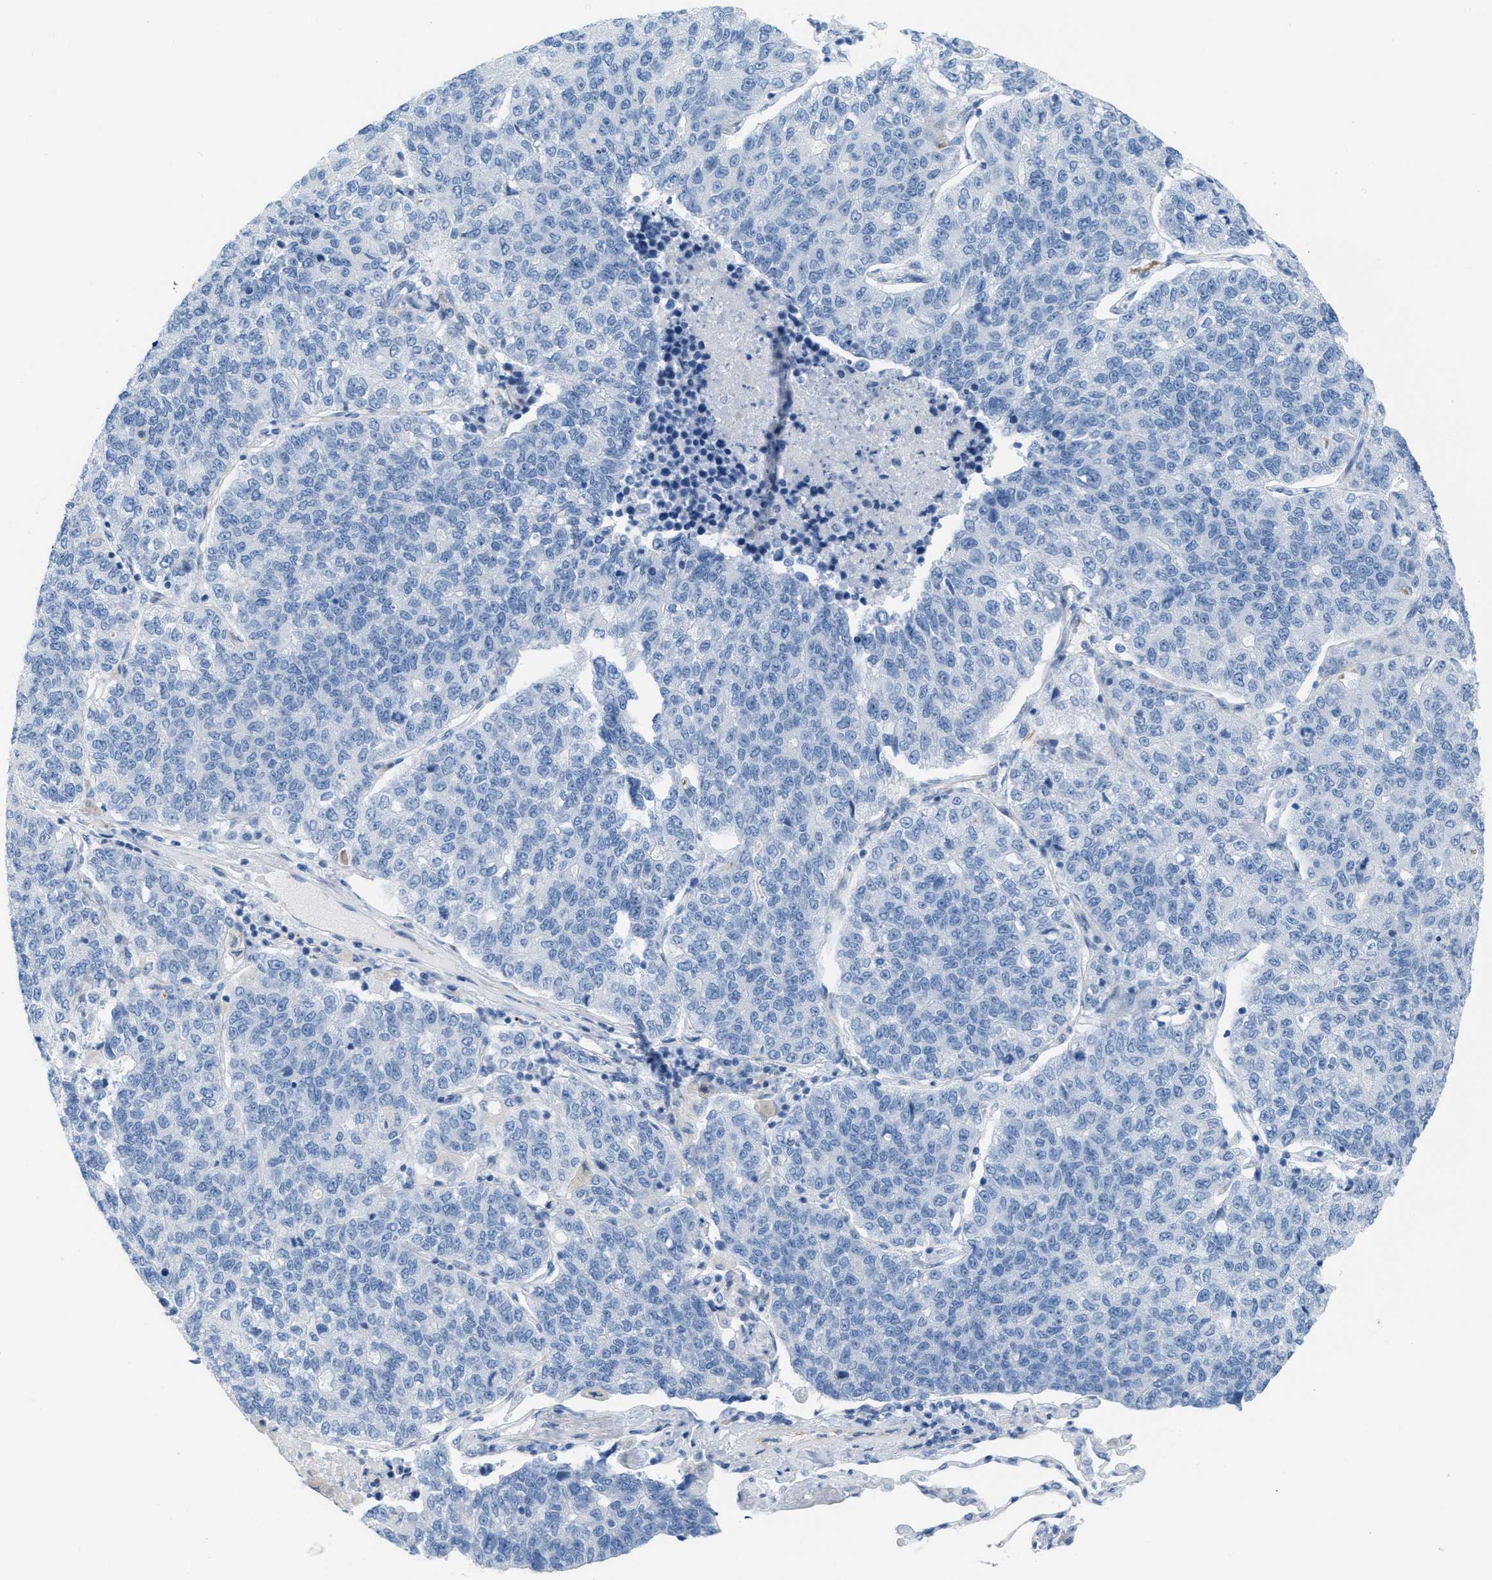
{"staining": {"intensity": "negative", "quantity": "none", "location": "none"}, "tissue": "lung cancer", "cell_type": "Tumor cells", "image_type": "cancer", "snomed": [{"axis": "morphology", "description": "Adenocarcinoma, NOS"}, {"axis": "topography", "description": "Lung"}], "caption": "Immunohistochemistry image of neoplastic tissue: human lung adenocarcinoma stained with DAB (3,3'-diaminobenzidine) shows no significant protein expression in tumor cells.", "gene": "SLC12A1", "patient": {"sex": "male", "age": 49}}